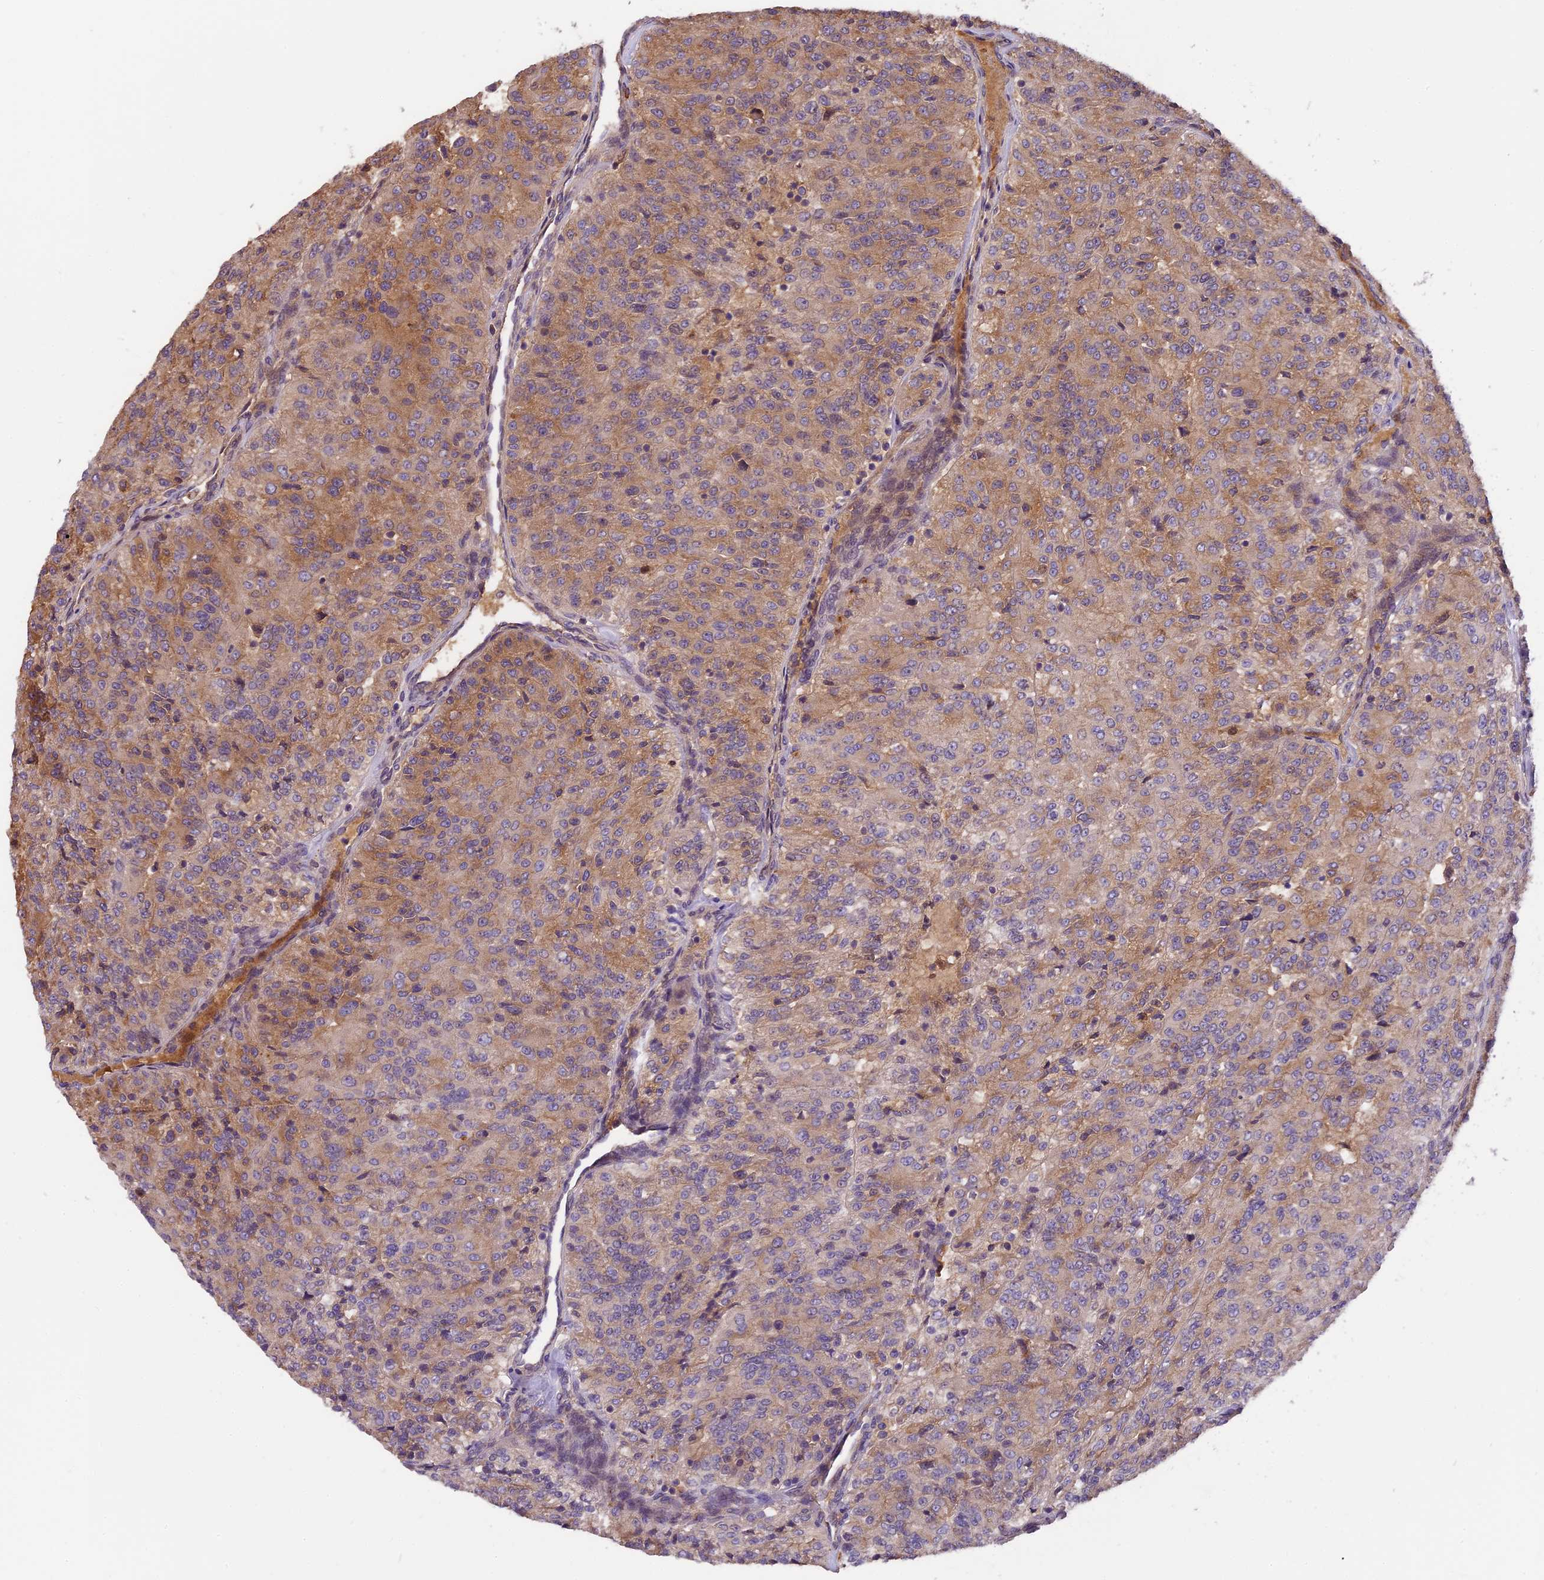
{"staining": {"intensity": "moderate", "quantity": ">75%", "location": "cytoplasmic/membranous"}, "tissue": "renal cancer", "cell_type": "Tumor cells", "image_type": "cancer", "snomed": [{"axis": "morphology", "description": "Adenocarcinoma, NOS"}, {"axis": "topography", "description": "Kidney"}], "caption": "The immunohistochemical stain highlights moderate cytoplasmic/membranous staining in tumor cells of renal cancer (adenocarcinoma) tissue.", "gene": "SETD6", "patient": {"sex": "female", "age": 63}}